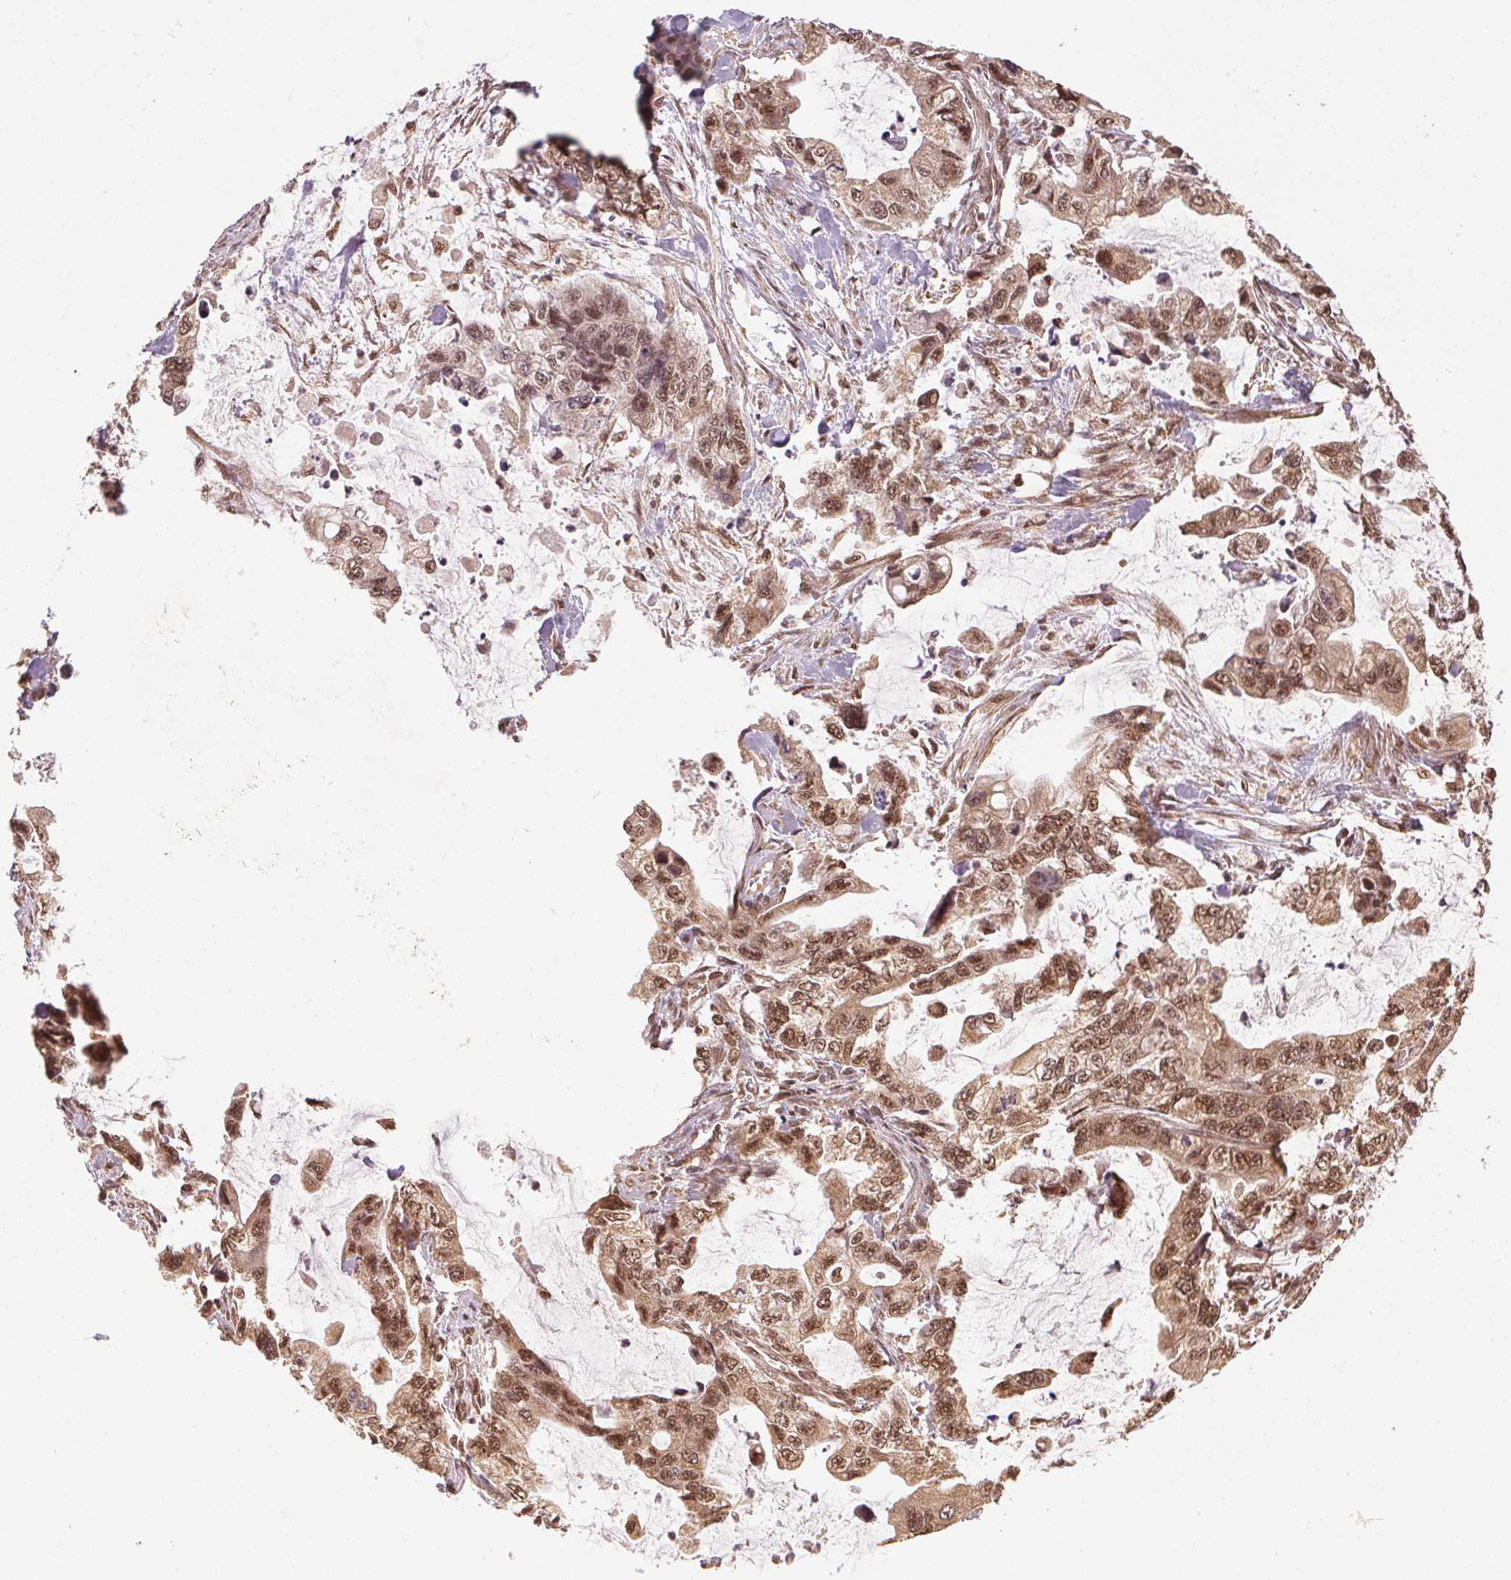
{"staining": {"intensity": "moderate", "quantity": ">75%", "location": "cytoplasmic/membranous,nuclear"}, "tissue": "stomach cancer", "cell_type": "Tumor cells", "image_type": "cancer", "snomed": [{"axis": "morphology", "description": "Adenocarcinoma, NOS"}, {"axis": "topography", "description": "Pancreas"}, {"axis": "topography", "description": "Stomach, upper"}, {"axis": "topography", "description": "Stomach"}], "caption": "A brown stain shows moderate cytoplasmic/membranous and nuclear staining of a protein in stomach adenocarcinoma tumor cells.", "gene": "TREML4", "patient": {"sex": "male", "age": 77}}